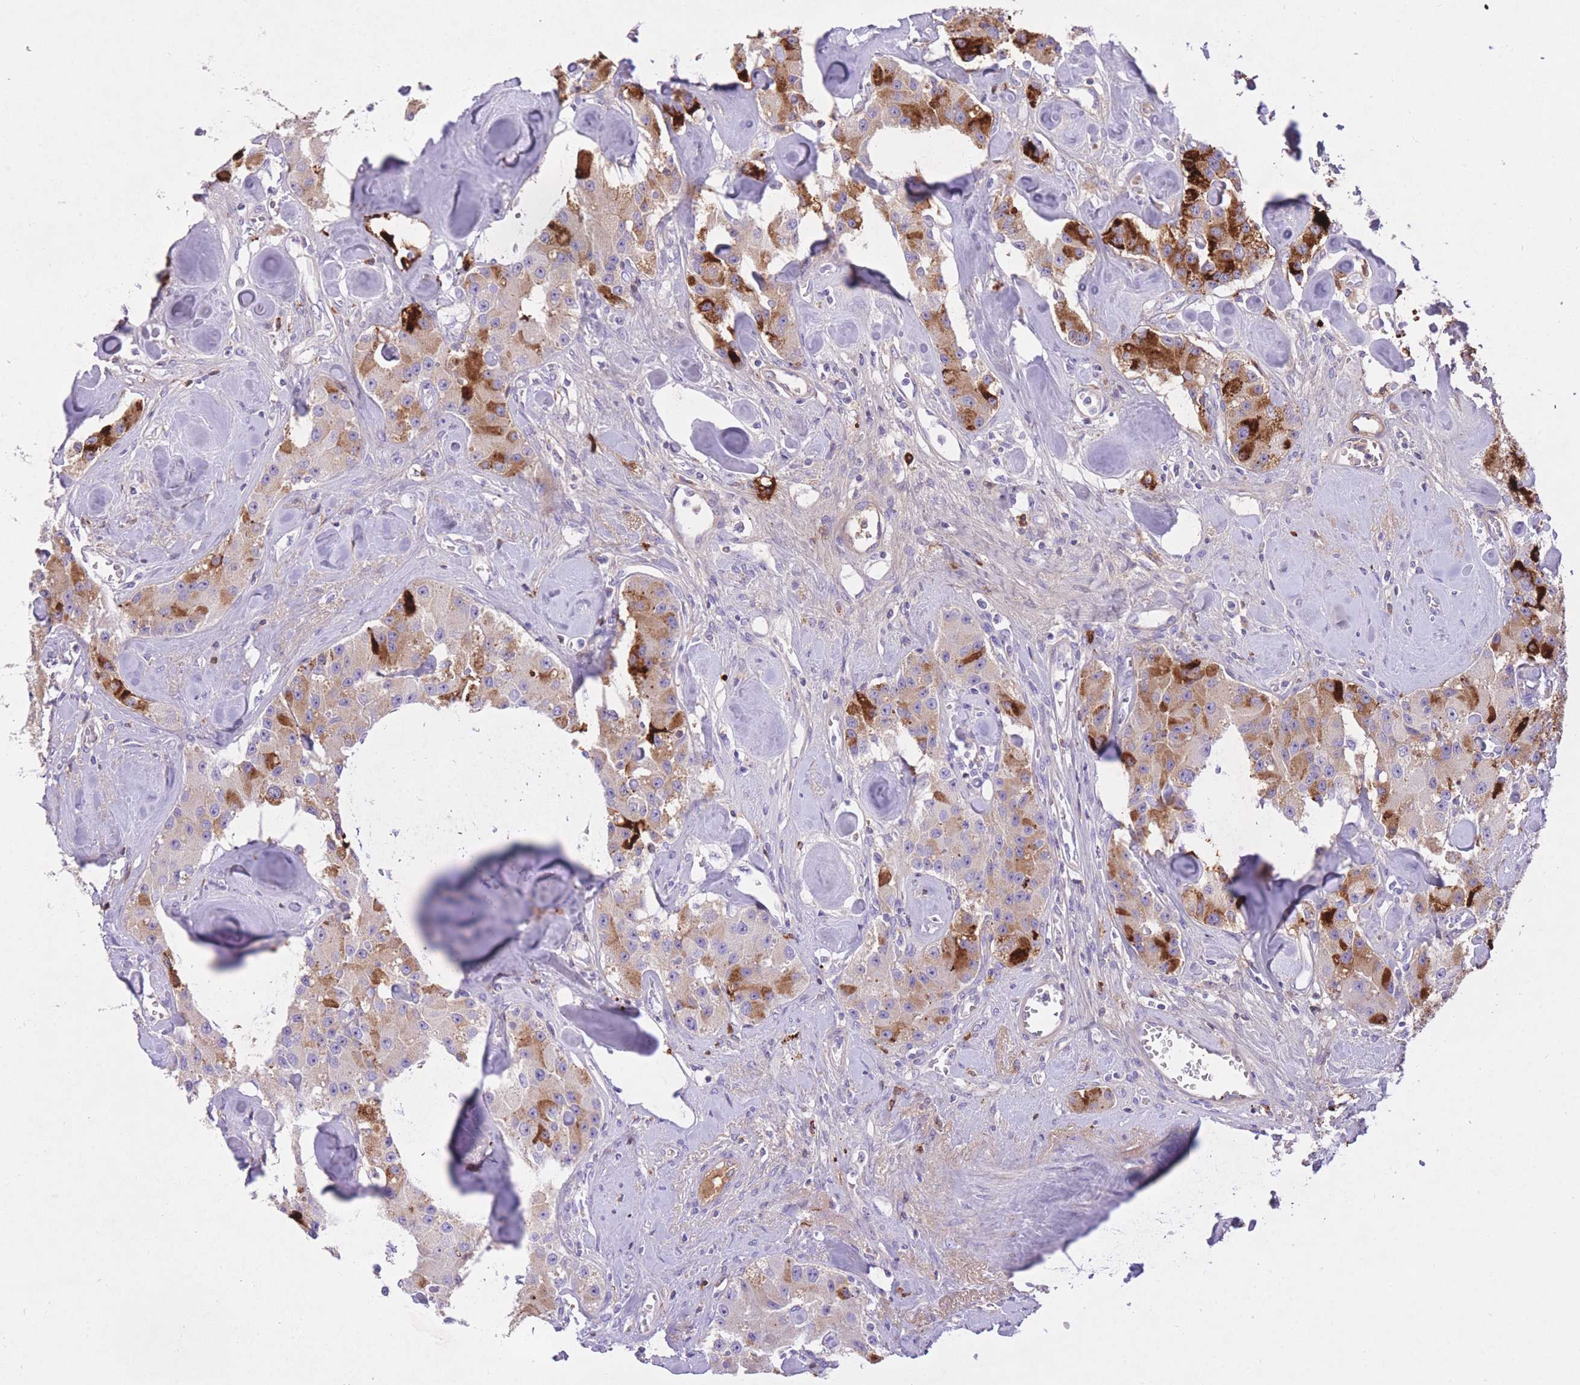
{"staining": {"intensity": "strong", "quantity": "<25%", "location": "cytoplasmic/membranous"}, "tissue": "carcinoid", "cell_type": "Tumor cells", "image_type": "cancer", "snomed": [{"axis": "morphology", "description": "Carcinoid, malignant, NOS"}, {"axis": "topography", "description": "Pancreas"}], "caption": "This photomicrograph reveals IHC staining of human carcinoid (malignant), with medium strong cytoplasmic/membranous positivity in about <25% of tumor cells.", "gene": "HRG", "patient": {"sex": "male", "age": 41}}